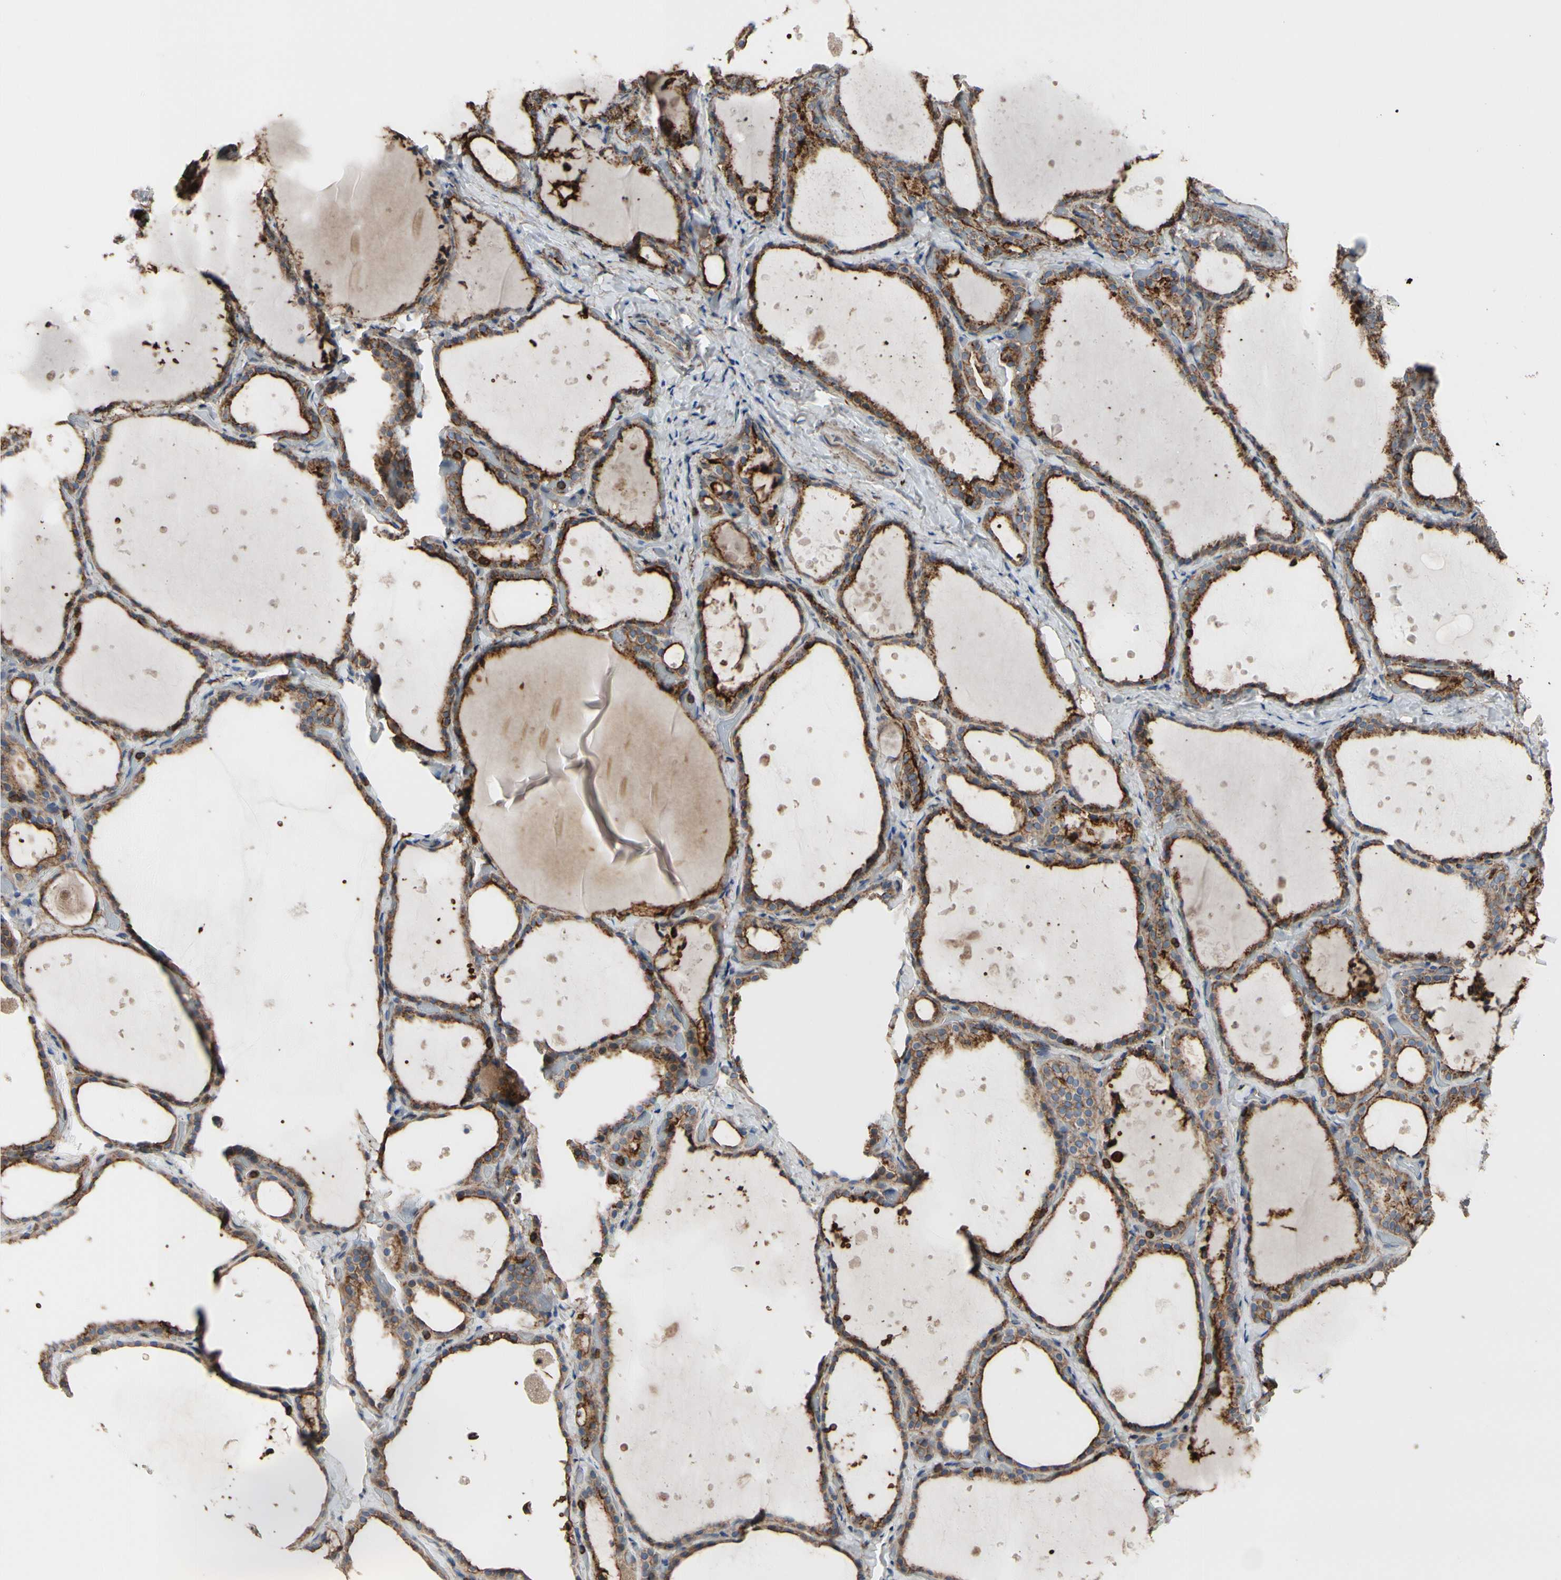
{"staining": {"intensity": "moderate", "quantity": ">75%", "location": "cytoplasmic/membranous"}, "tissue": "thyroid gland", "cell_type": "Glandular cells", "image_type": "normal", "snomed": [{"axis": "morphology", "description": "Normal tissue, NOS"}, {"axis": "topography", "description": "Thyroid gland"}], "caption": "A high-resolution histopathology image shows immunohistochemistry (IHC) staining of normal thyroid gland, which demonstrates moderate cytoplasmic/membranous positivity in about >75% of glandular cells. The protein of interest is shown in brown color, while the nuclei are stained blue.", "gene": "ANXA6", "patient": {"sex": "female", "age": 44}}